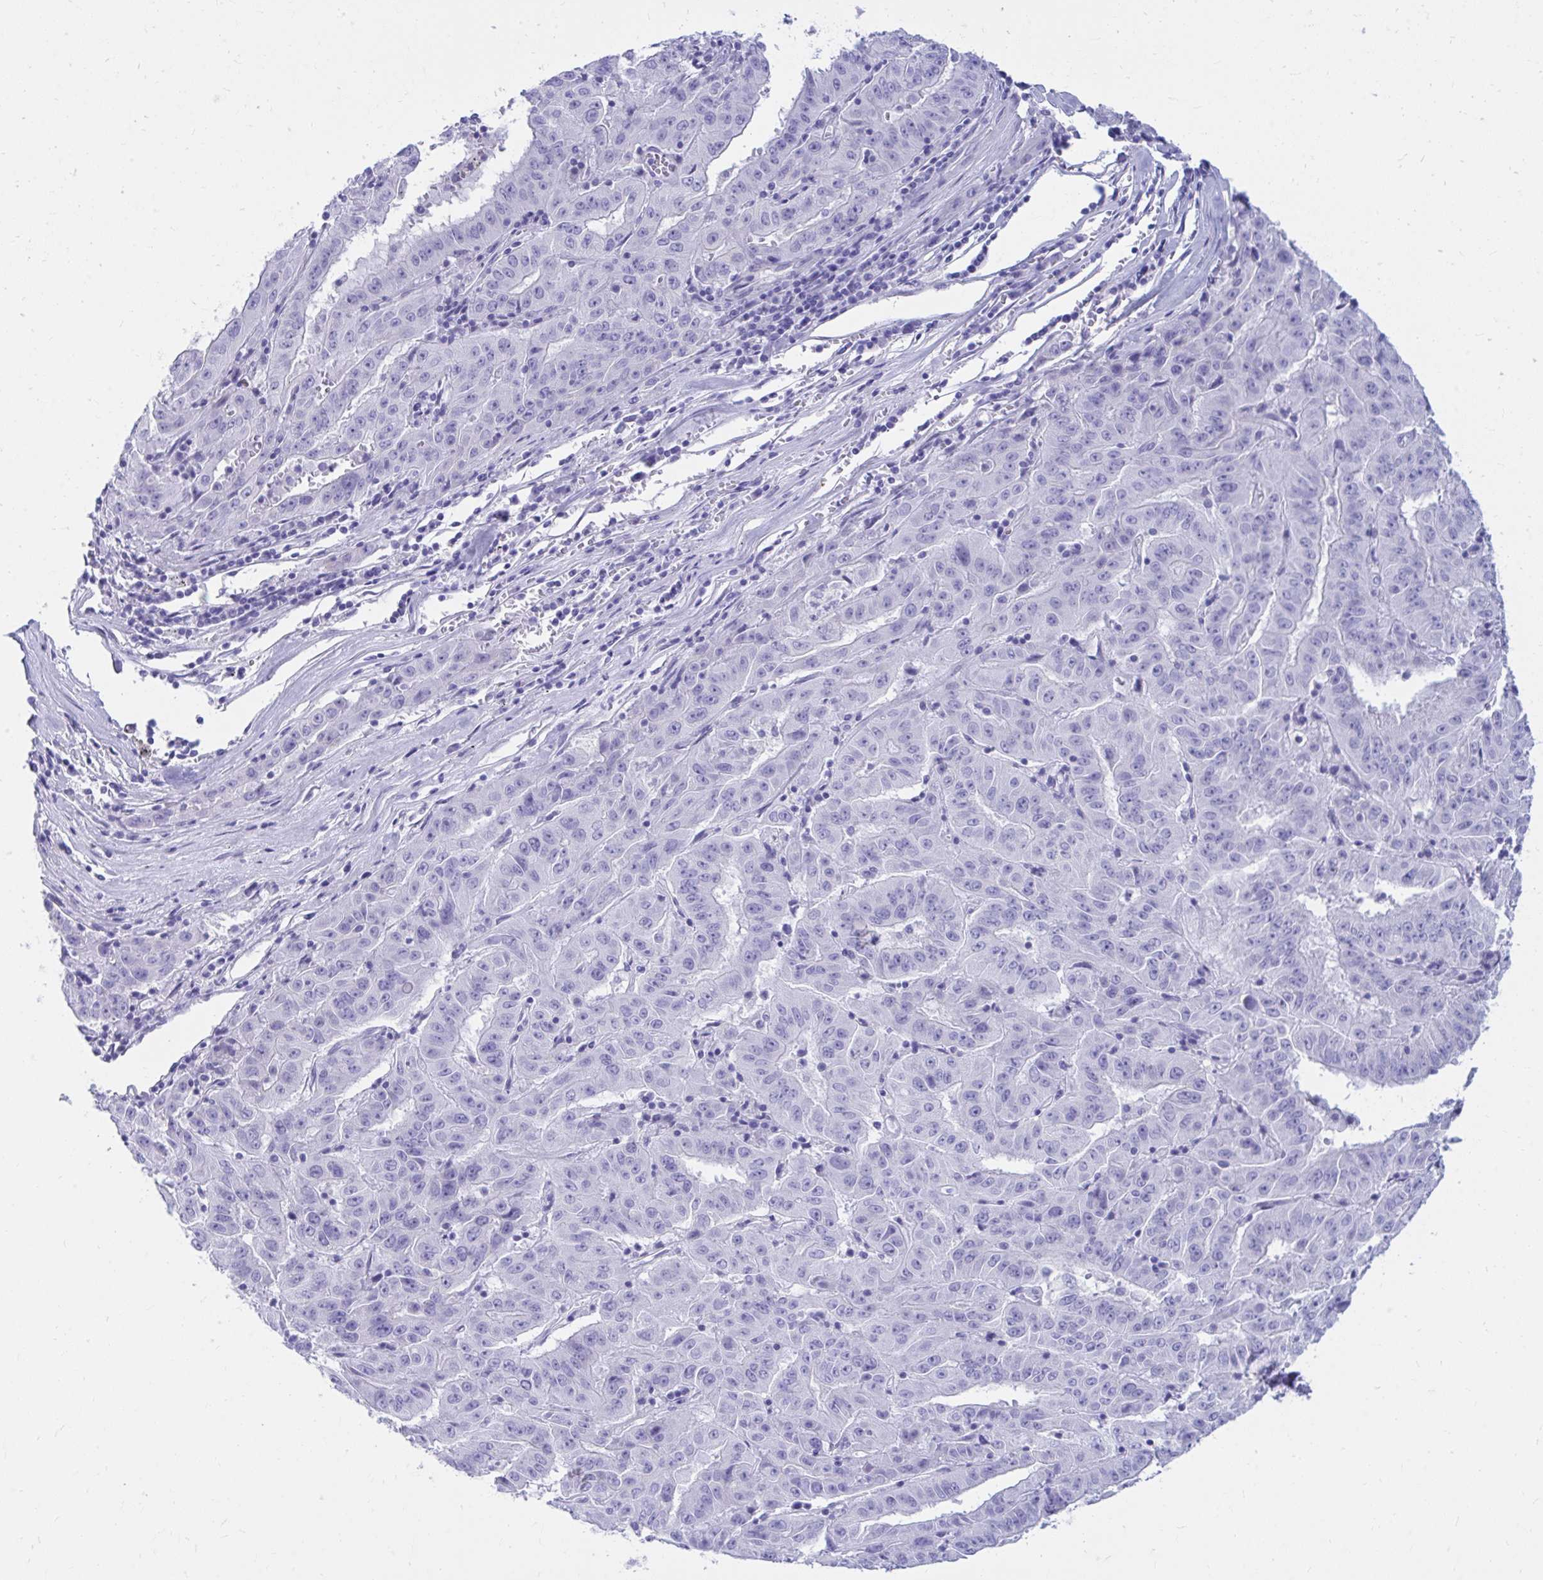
{"staining": {"intensity": "negative", "quantity": "none", "location": "none"}, "tissue": "pancreatic cancer", "cell_type": "Tumor cells", "image_type": "cancer", "snomed": [{"axis": "morphology", "description": "Adenocarcinoma, NOS"}, {"axis": "topography", "description": "Pancreas"}], "caption": "High power microscopy image of an IHC histopathology image of pancreatic adenocarcinoma, revealing no significant expression in tumor cells.", "gene": "SHISA8", "patient": {"sex": "male", "age": 63}}